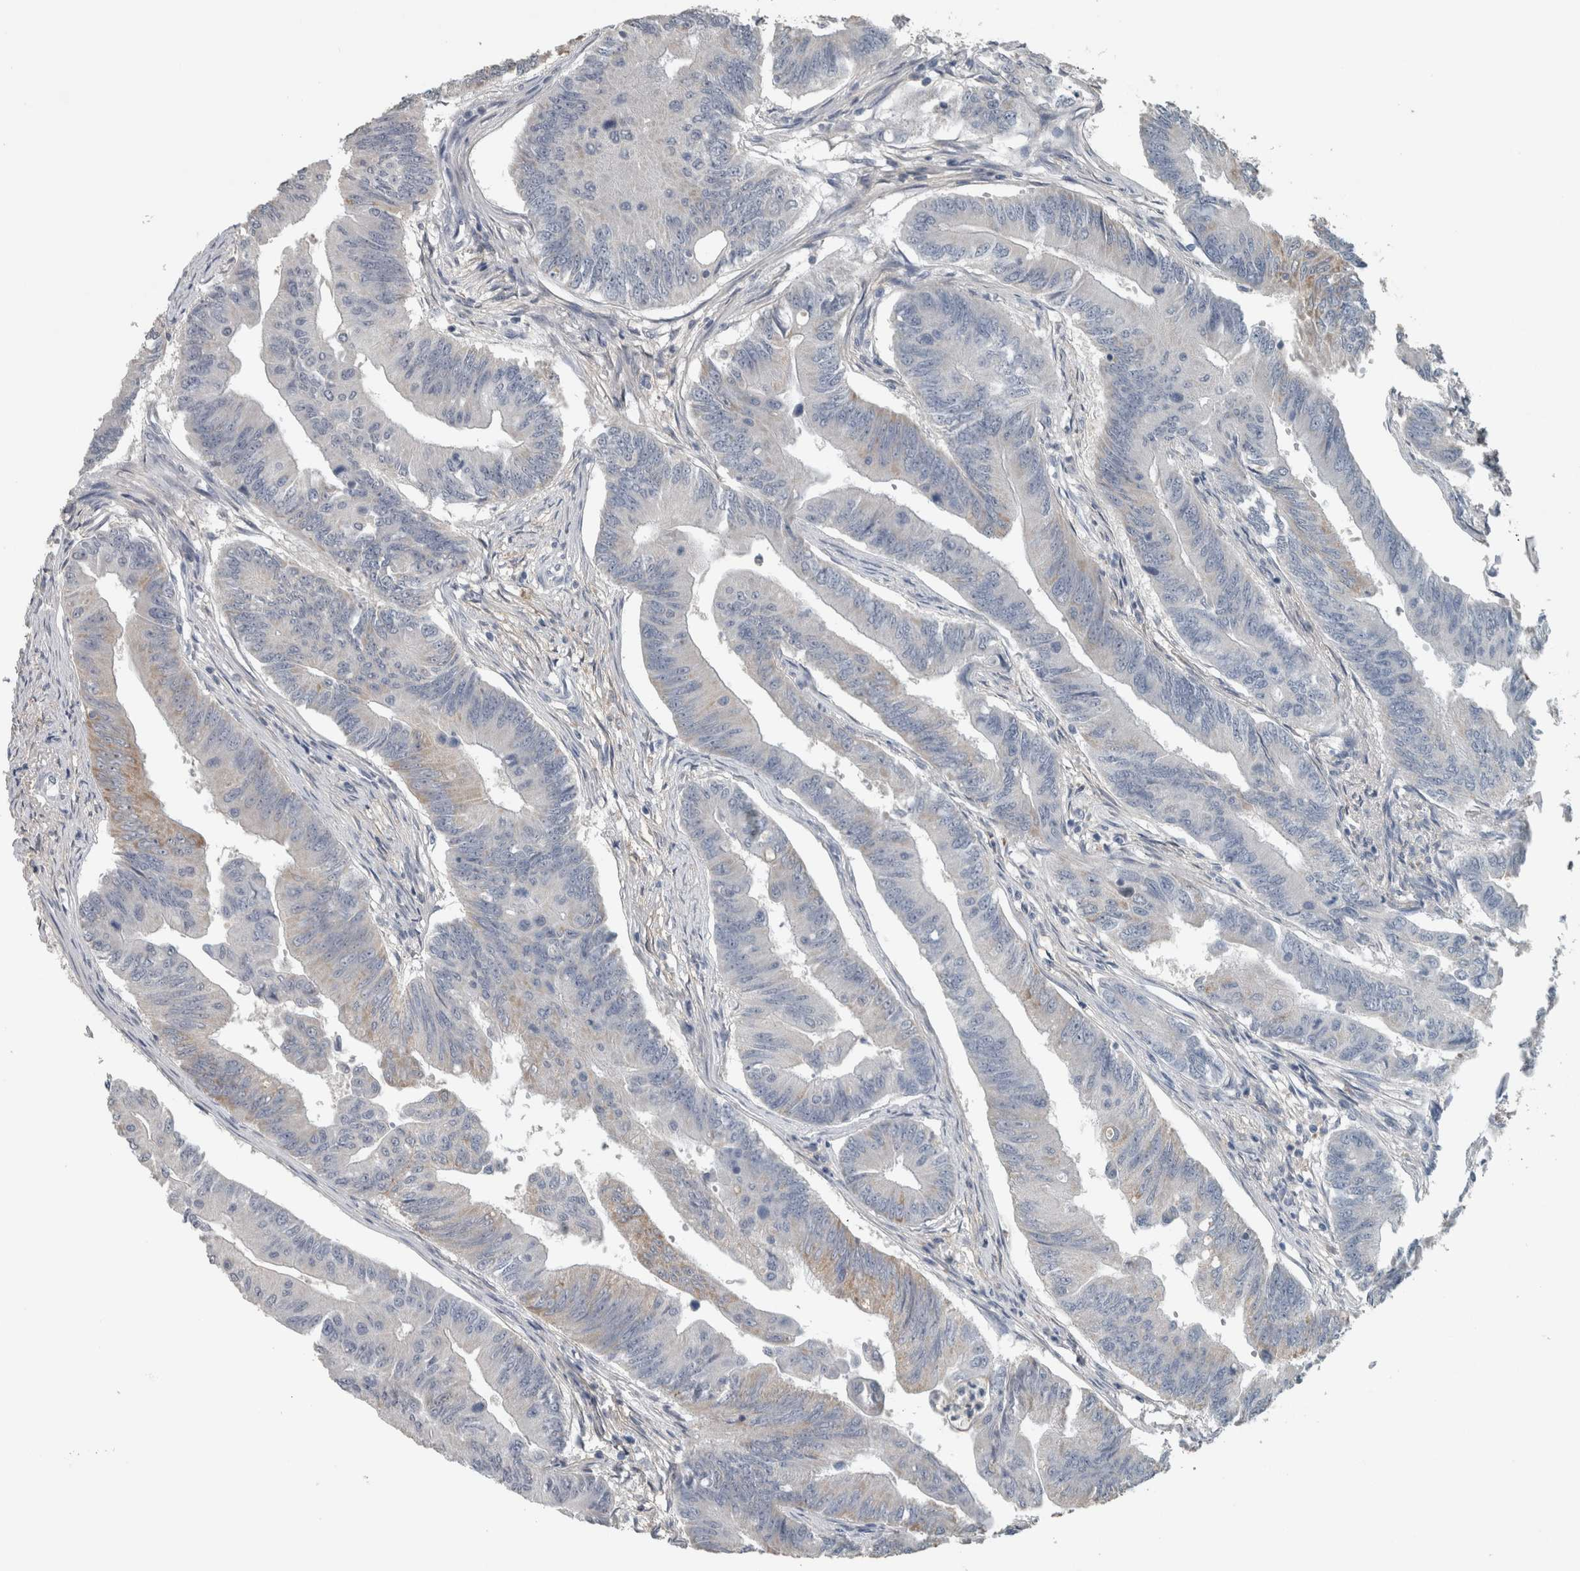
{"staining": {"intensity": "weak", "quantity": "<25%", "location": "cytoplasmic/membranous"}, "tissue": "colorectal cancer", "cell_type": "Tumor cells", "image_type": "cancer", "snomed": [{"axis": "morphology", "description": "Adenoma, NOS"}, {"axis": "morphology", "description": "Adenocarcinoma, NOS"}, {"axis": "topography", "description": "Colon"}], "caption": "This is an immunohistochemistry (IHC) photomicrograph of human colorectal cancer. There is no positivity in tumor cells.", "gene": "ACSF2", "patient": {"sex": "male", "age": 79}}